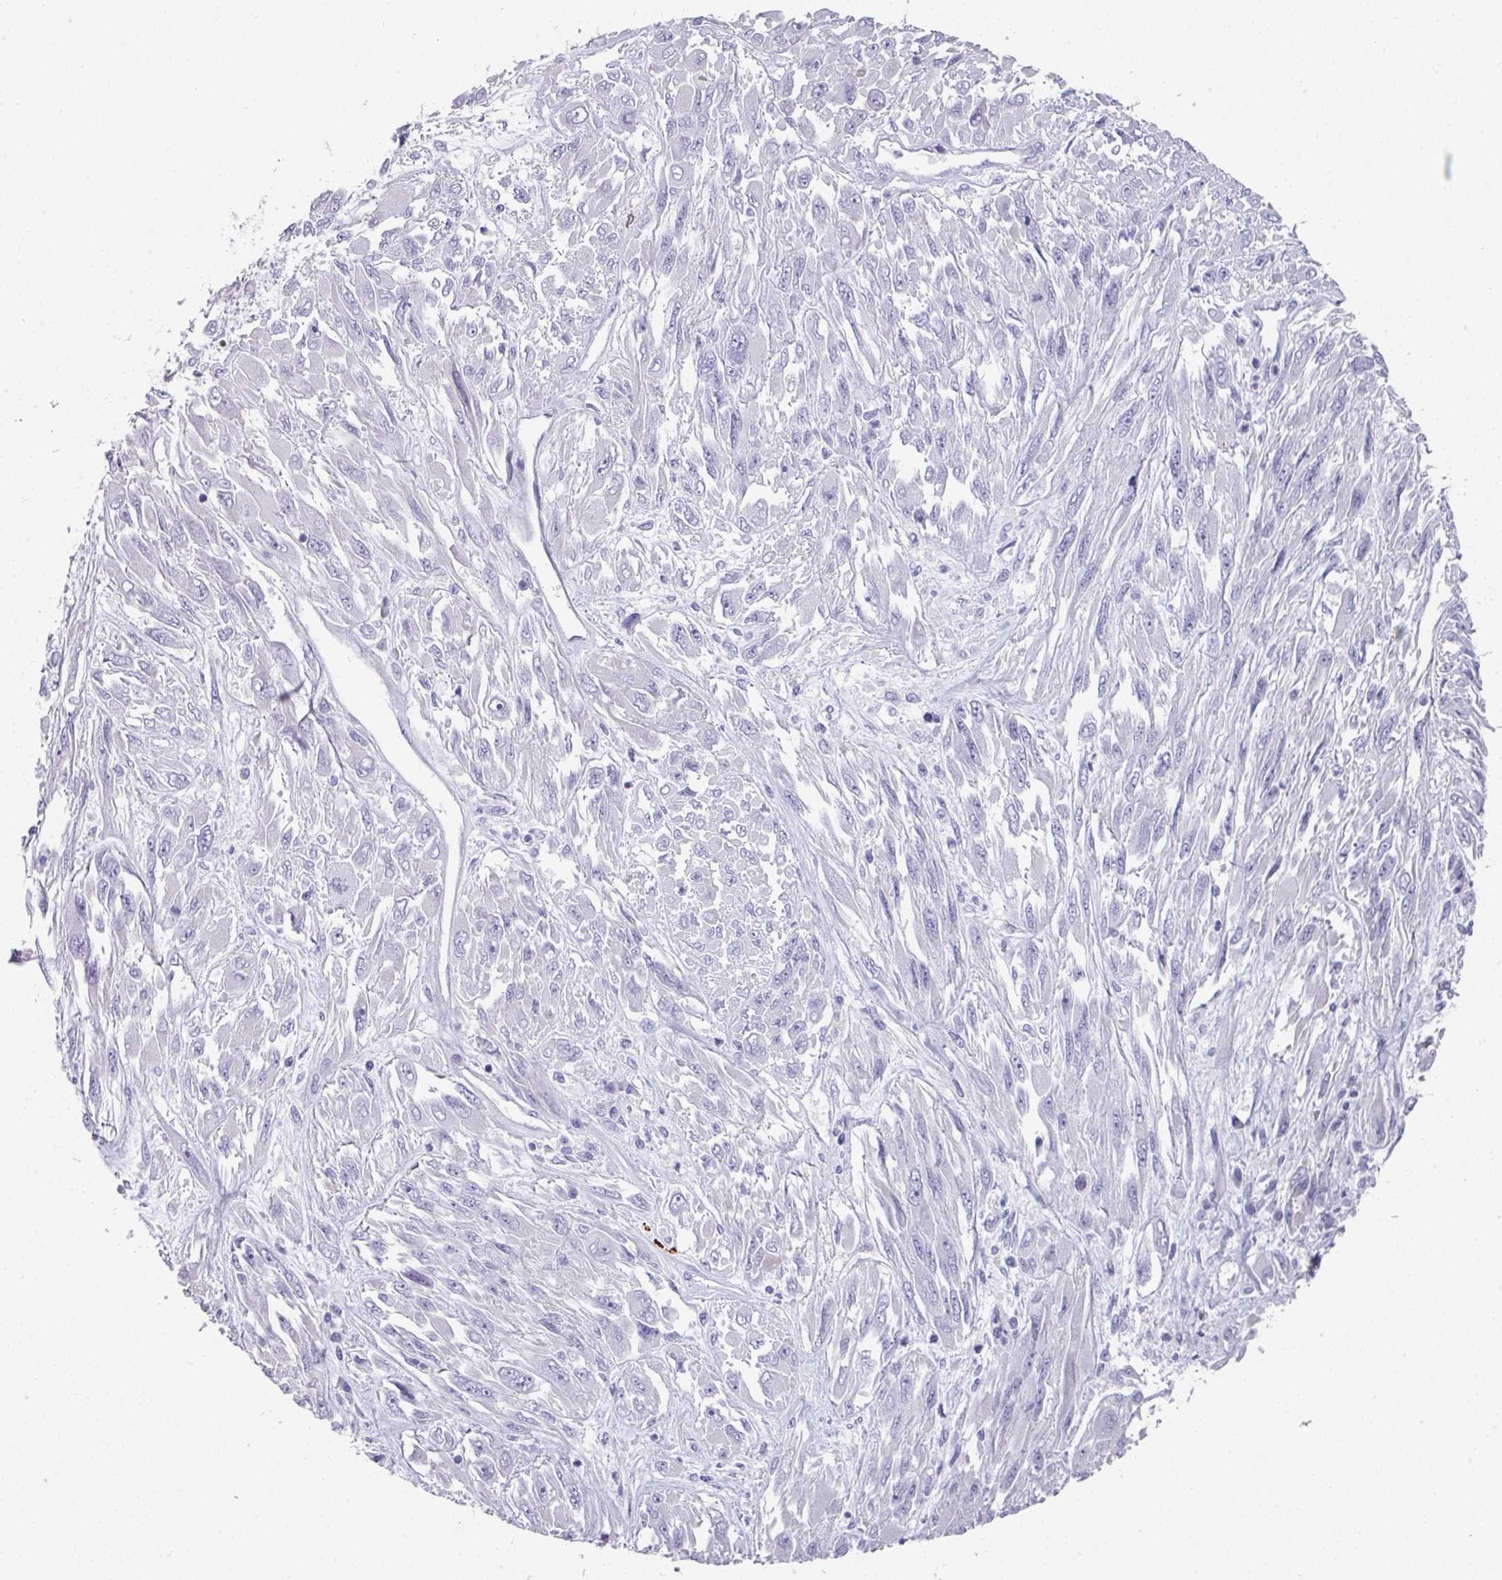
{"staining": {"intensity": "negative", "quantity": "none", "location": "none"}, "tissue": "melanoma", "cell_type": "Tumor cells", "image_type": "cancer", "snomed": [{"axis": "morphology", "description": "Malignant melanoma, NOS"}, {"axis": "topography", "description": "Skin"}], "caption": "This is a histopathology image of immunohistochemistry (IHC) staining of melanoma, which shows no expression in tumor cells.", "gene": "PEX10", "patient": {"sex": "female", "age": 91}}